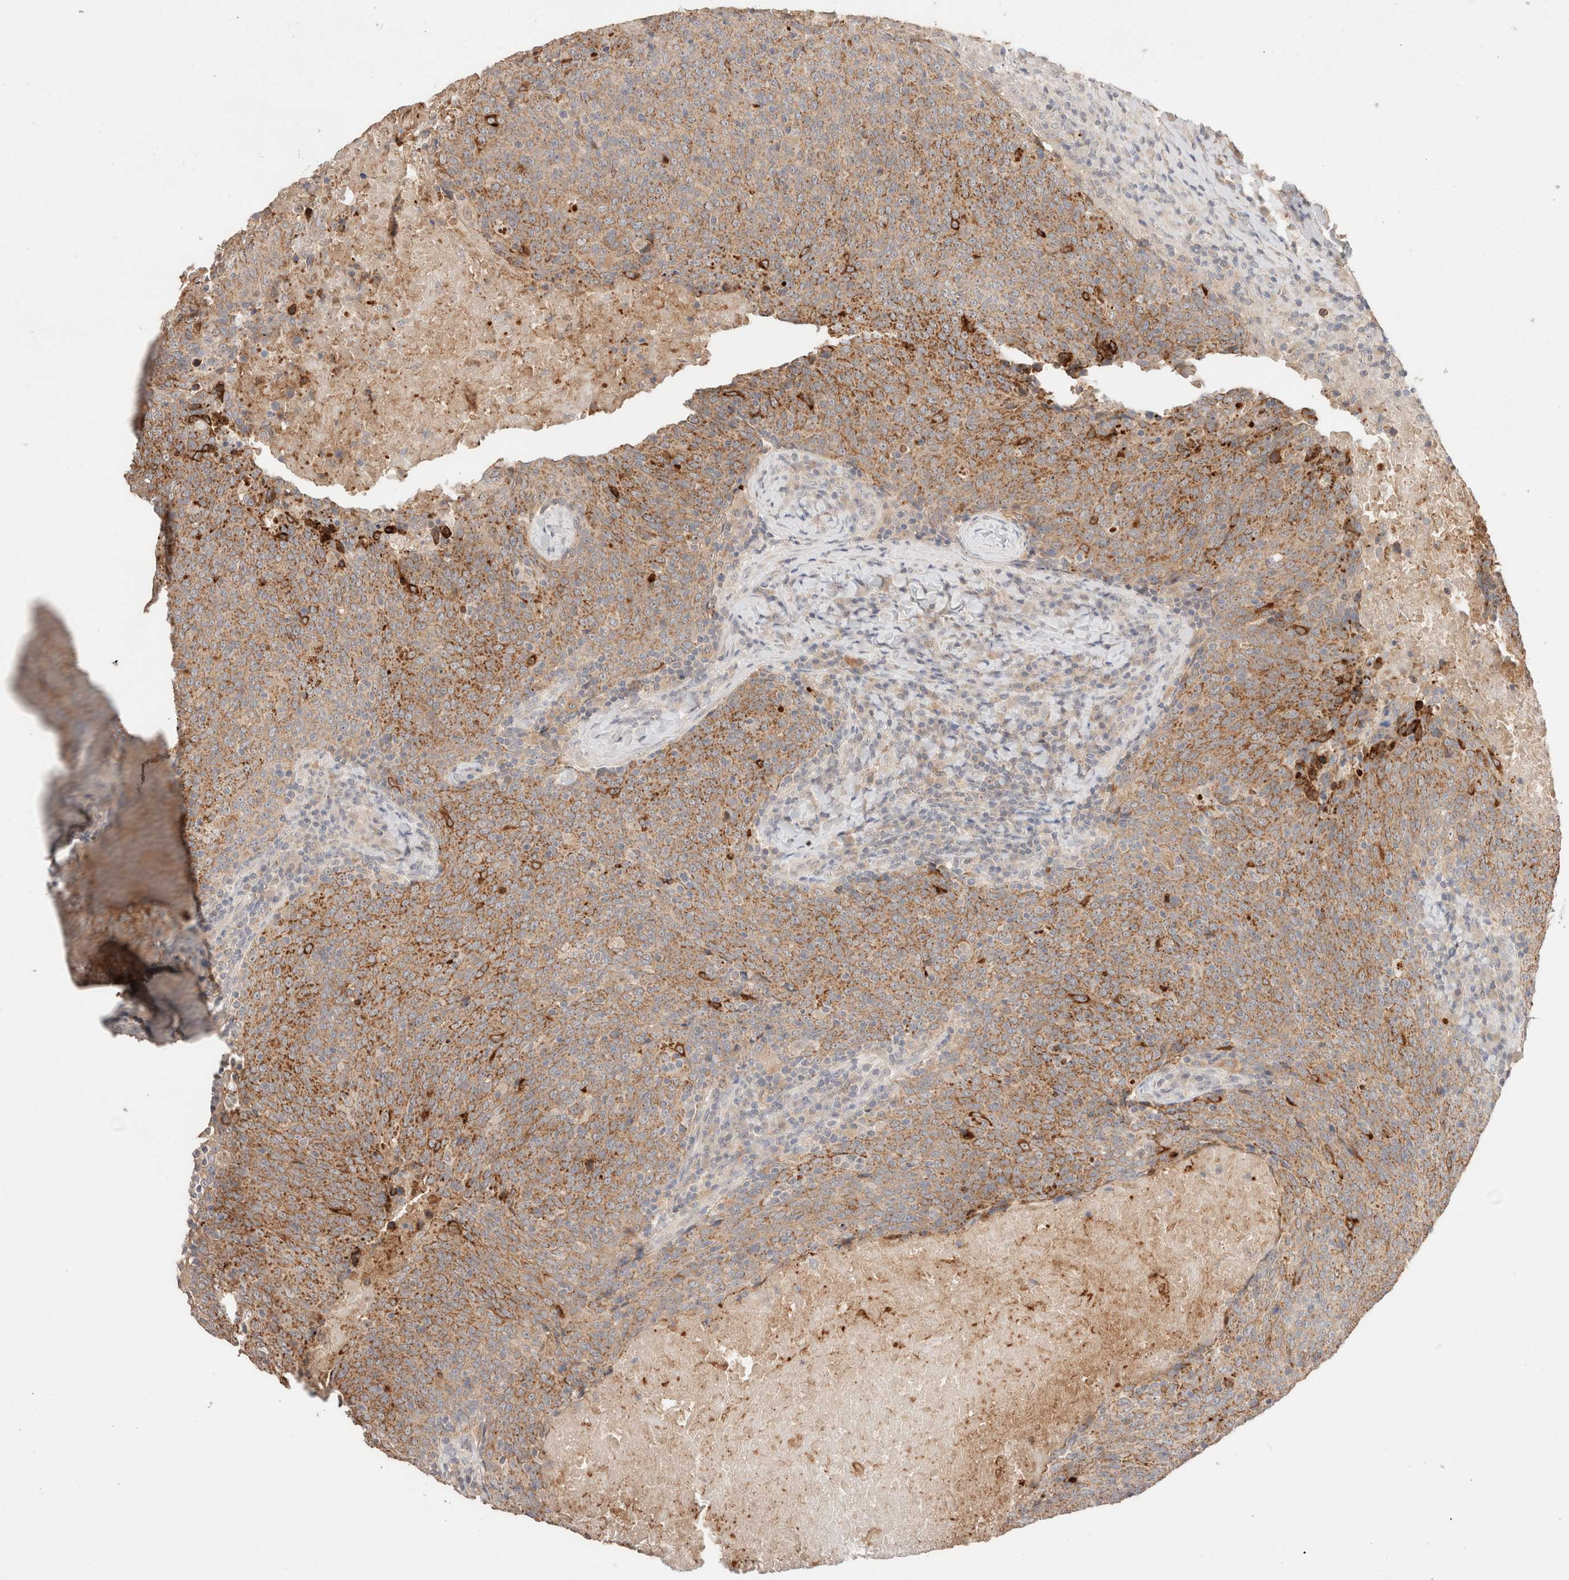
{"staining": {"intensity": "moderate", "quantity": ">75%", "location": "cytoplasmic/membranous"}, "tissue": "head and neck cancer", "cell_type": "Tumor cells", "image_type": "cancer", "snomed": [{"axis": "morphology", "description": "Squamous cell carcinoma, NOS"}, {"axis": "morphology", "description": "Squamous cell carcinoma, metastatic, NOS"}, {"axis": "topography", "description": "Lymph node"}, {"axis": "topography", "description": "Head-Neck"}], "caption": "DAB immunohistochemical staining of human head and neck squamous cell carcinoma displays moderate cytoplasmic/membranous protein staining in approximately >75% of tumor cells.", "gene": "TRIM41", "patient": {"sex": "male", "age": 62}}